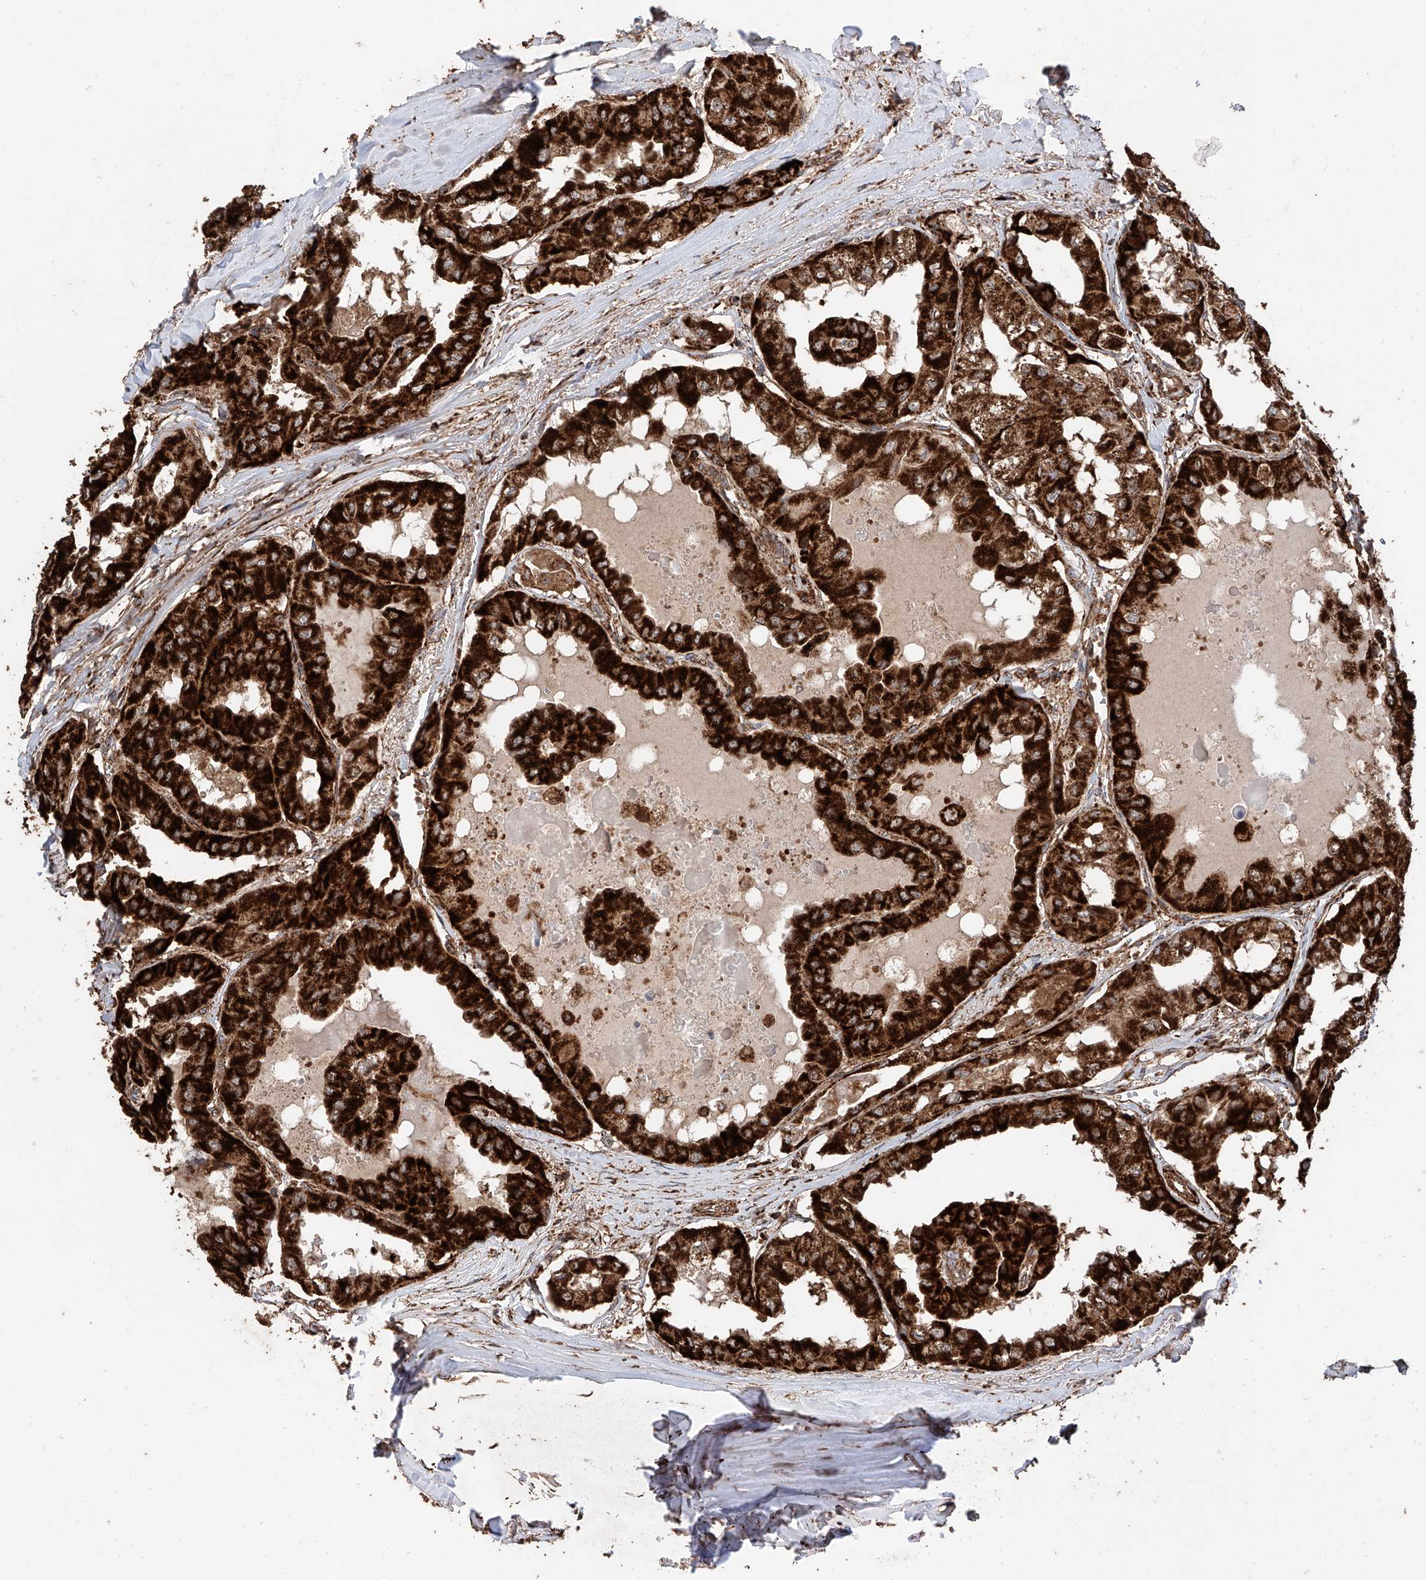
{"staining": {"intensity": "strong", "quantity": ">75%", "location": "cytoplasmic/membranous"}, "tissue": "thyroid cancer", "cell_type": "Tumor cells", "image_type": "cancer", "snomed": [{"axis": "morphology", "description": "Papillary adenocarcinoma, NOS"}, {"axis": "topography", "description": "Thyroid gland"}], "caption": "Immunohistochemical staining of human thyroid cancer demonstrates high levels of strong cytoplasmic/membranous expression in approximately >75% of tumor cells.", "gene": "PISD", "patient": {"sex": "female", "age": 59}}